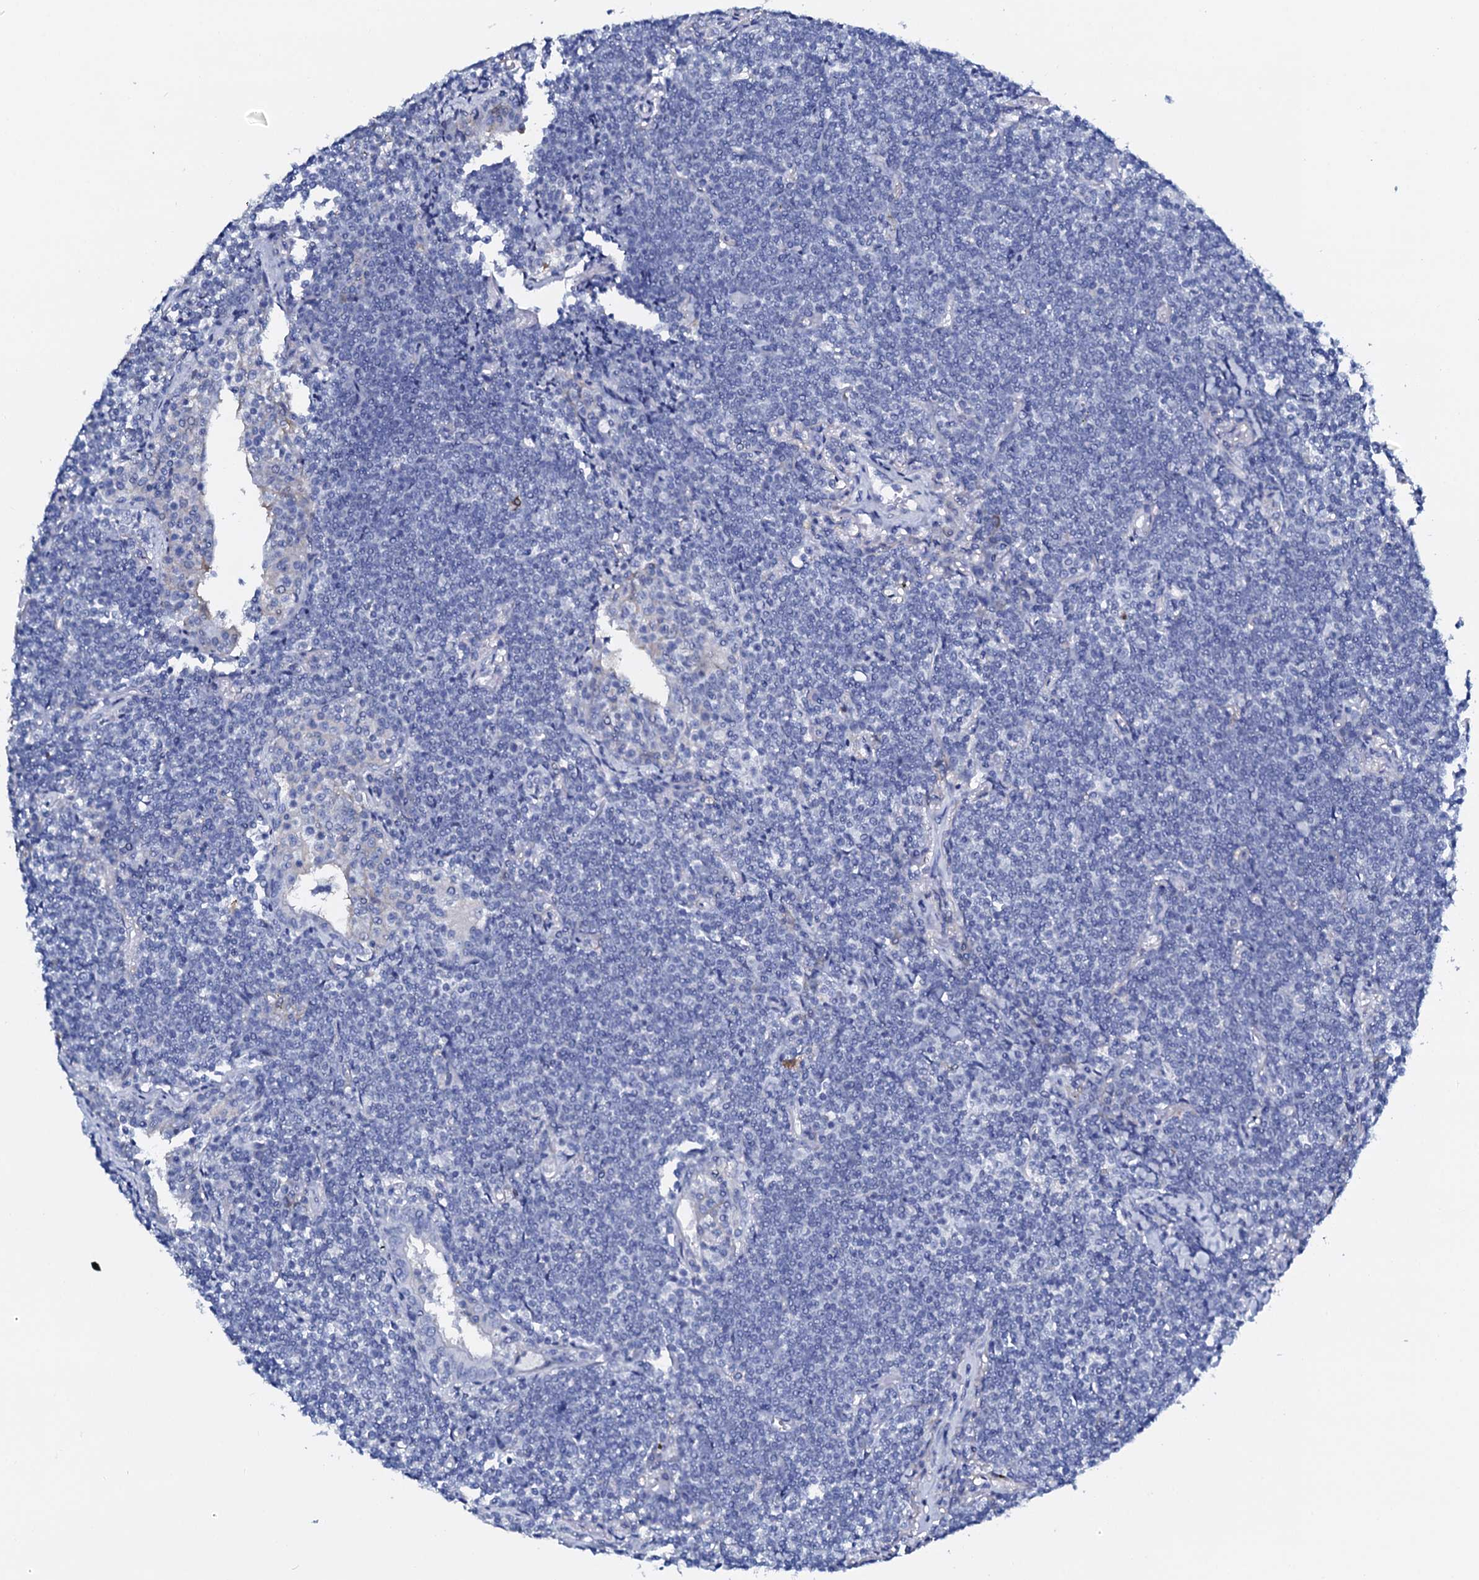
{"staining": {"intensity": "negative", "quantity": "none", "location": "none"}, "tissue": "lymphoma", "cell_type": "Tumor cells", "image_type": "cancer", "snomed": [{"axis": "morphology", "description": "Malignant lymphoma, non-Hodgkin's type, Low grade"}, {"axis": "topography", "description": "Lung"}], "caption": "DAB immunohistochemical staining of low-grade malignant lymphoma, non-Hodgkin's type reveals no significant staining in tumor cells.", "gene": "AMER2", "patient": {"sex": "female", "age": 71}}